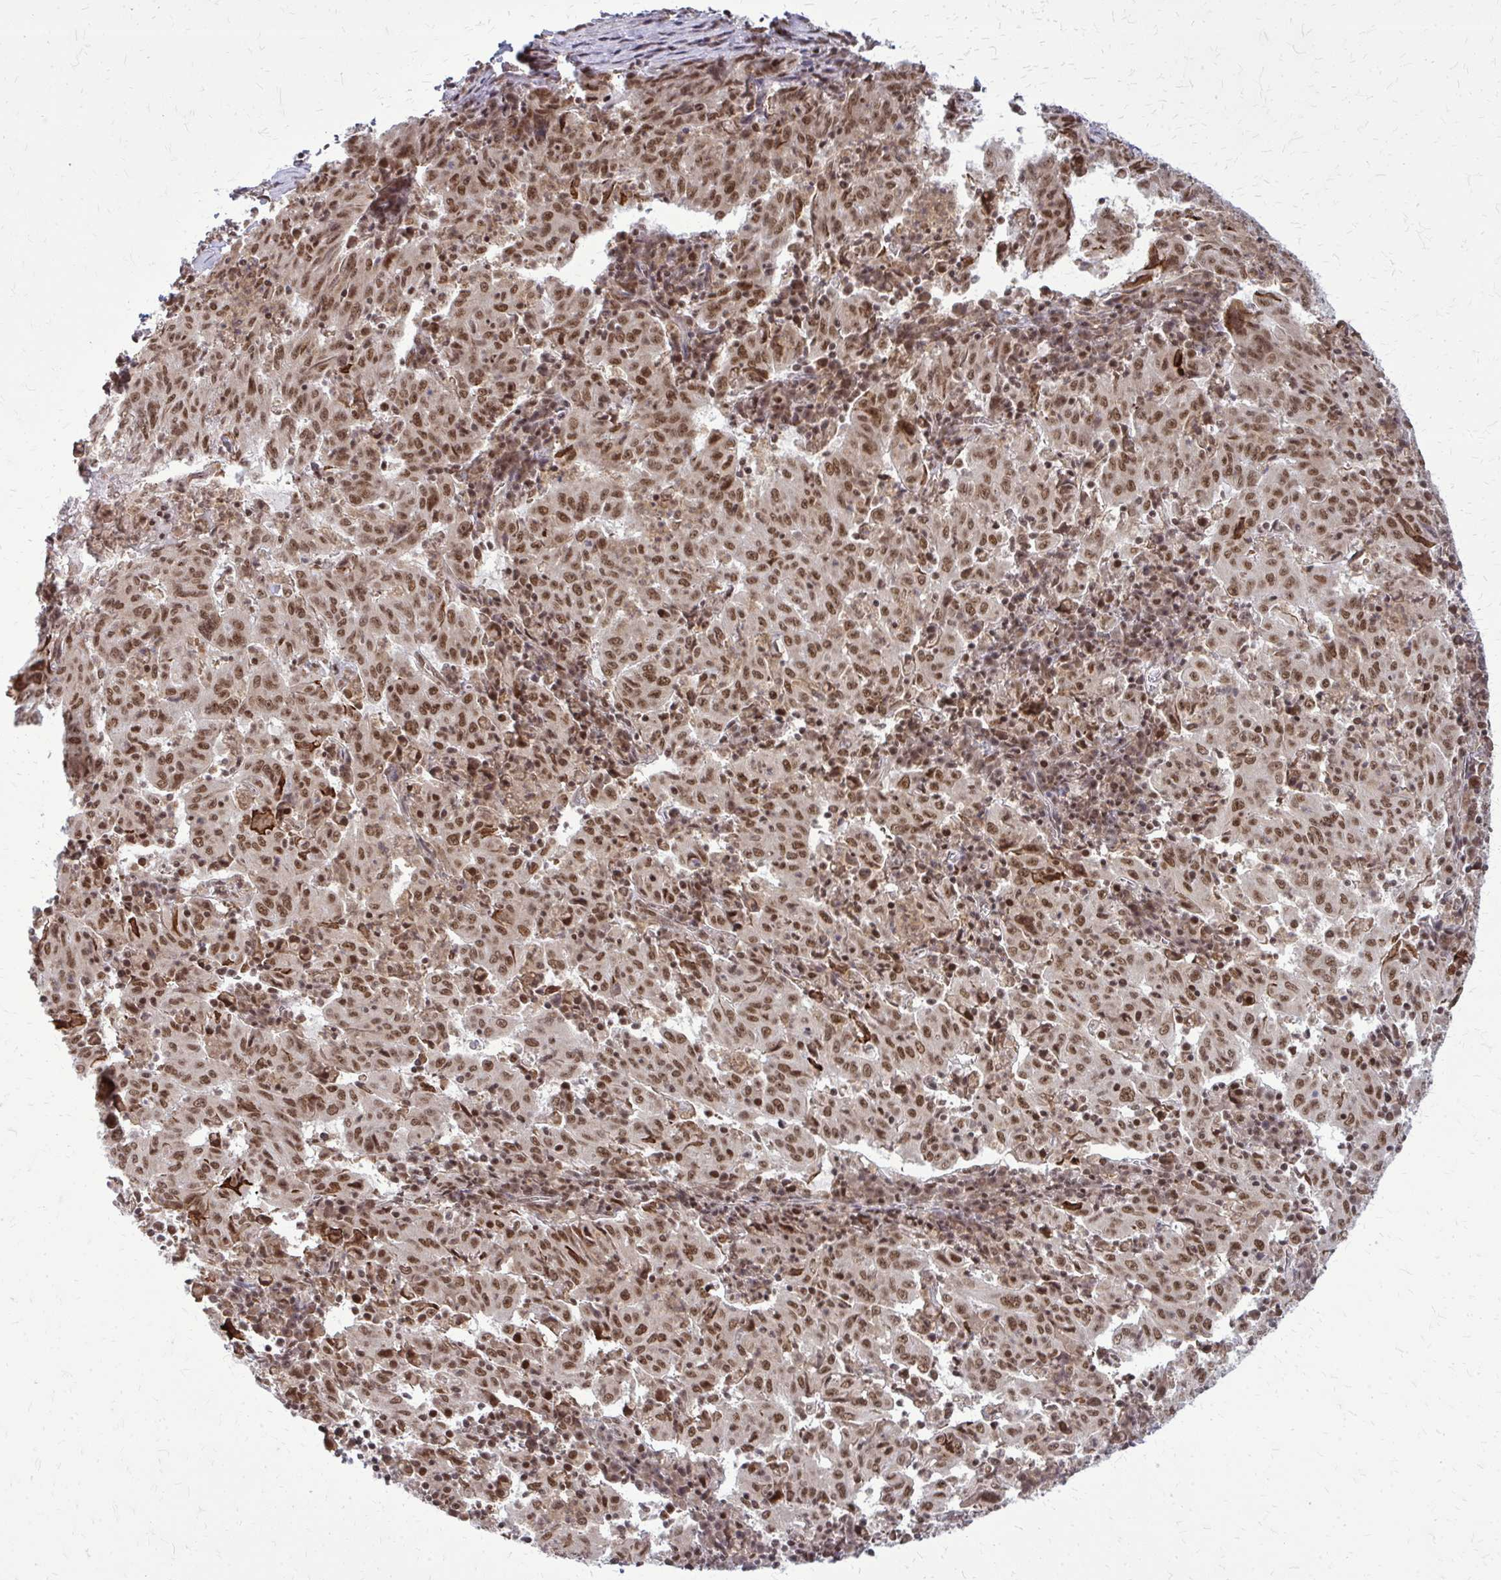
{"staining": {"intensity": "moderate", "quantity": ">75%", "location": "nuclear"}, "tissue": "pancreatic cancer", "cell_type": "Tumor cells", "image_type": "cancer", "snomed": [{"axis": "morphology", "description": "Adenocarcinoma, NOS"}, {"axis": "topography", "description": "Pancreas"}], "caption": "An image showing moderate nuclear staining in approximately >75% of tumor cells in pancreatic cancer, as visualized by brown immunohistochemical staining.", "gene": "HDAC3", "patient": {"sex": "male", "age": 63}}